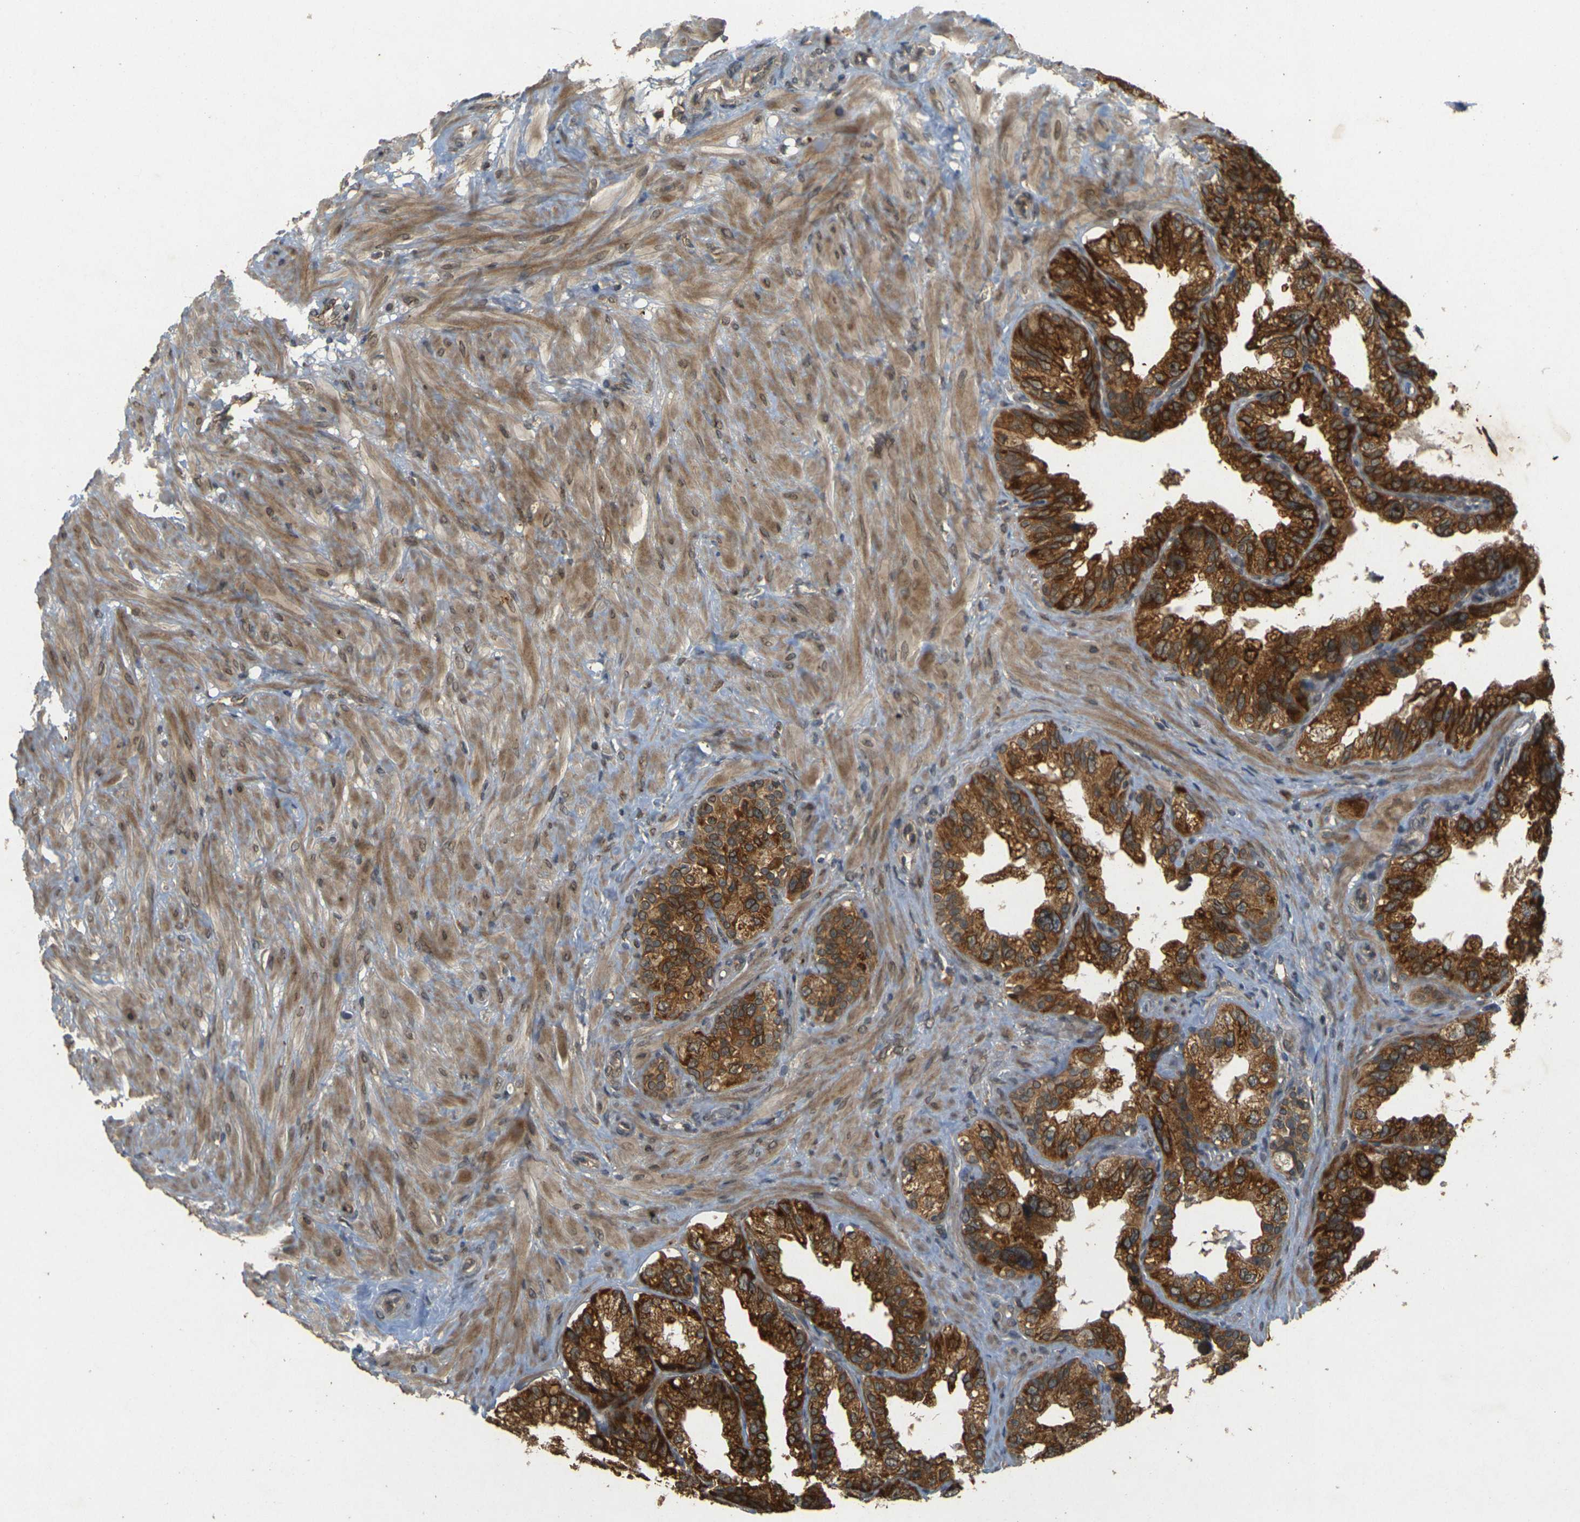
{"staining": {"intensity": "strong", "quantity": ">75%", "location": "cytoplasmic/membranous"}, "tissue": "seminal vesicle", "cell_type": "Glandular cells", "image_type": "normal", "snomed": [{"axis": "morphology", "description": "Normal tissue, NOS"}, {"axis": "topography", "description": "Seminal veicle"}], "caption": "A high amount of strong cytoplasmic/membranous expression is identified in approximately >75% of glandular cells in unremarkable seminal vesicle.", "gene": "ERN1", "patient": {"sex": "male", "age": 68}}